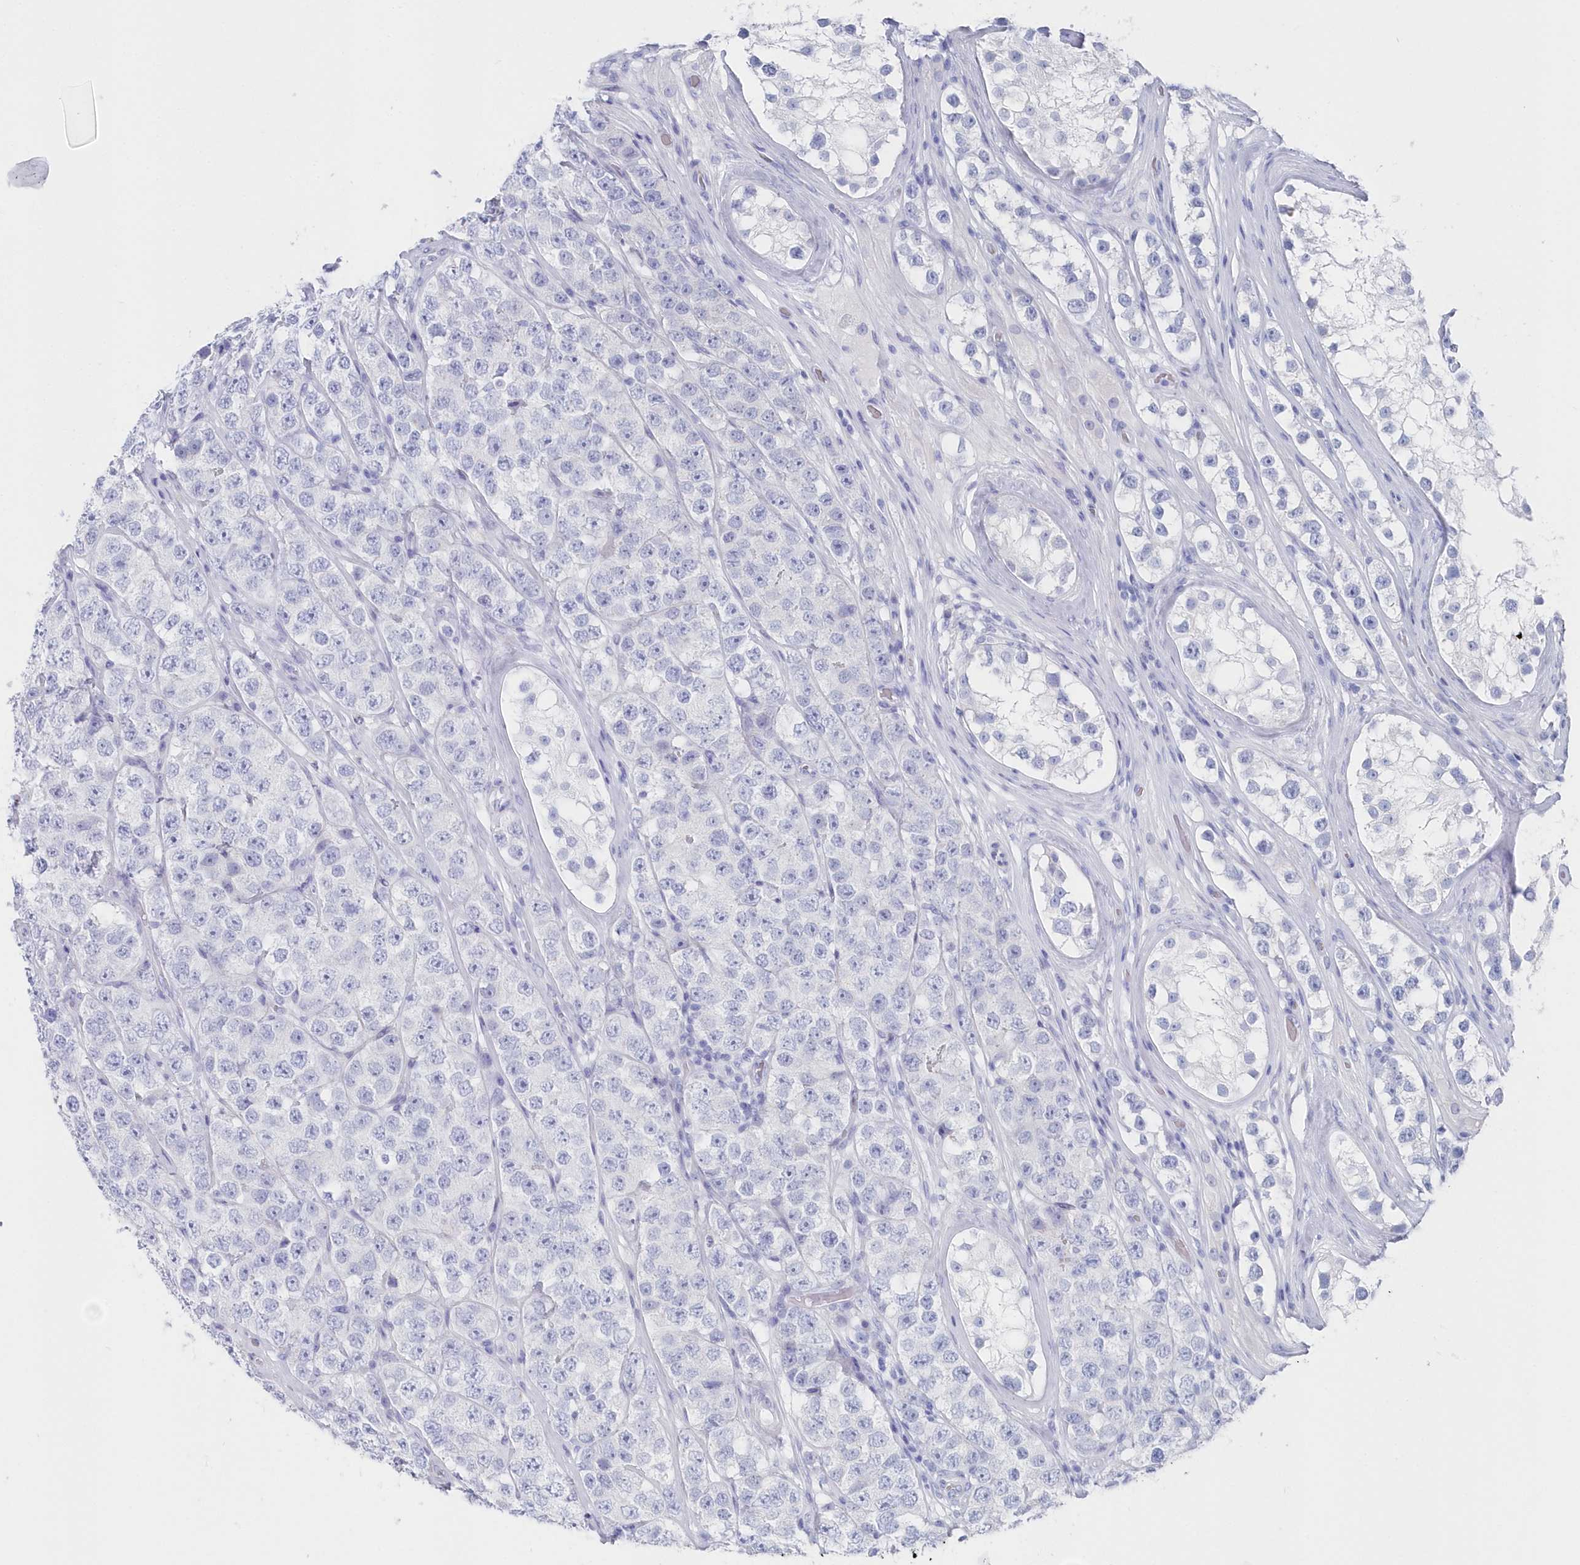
{"staining": {"intensity": "negative", "quantity": "none", "location": "none"}, "tissue": "testis cancer", "cell_type": "Tumor cells", "image_type": "cancer", "snomed": [{"axis": "morphology", "description": "Seminoma, NOS"}, {"axis": "topography", "description": "Testis"}], "caption": "A photomicrograph of testis cancer (seminoma) stained for a protein exhibits no brown staining in tumor cells.", "gene": "CSNK1G2", "patient": {"sex": "male", "age": 28}}